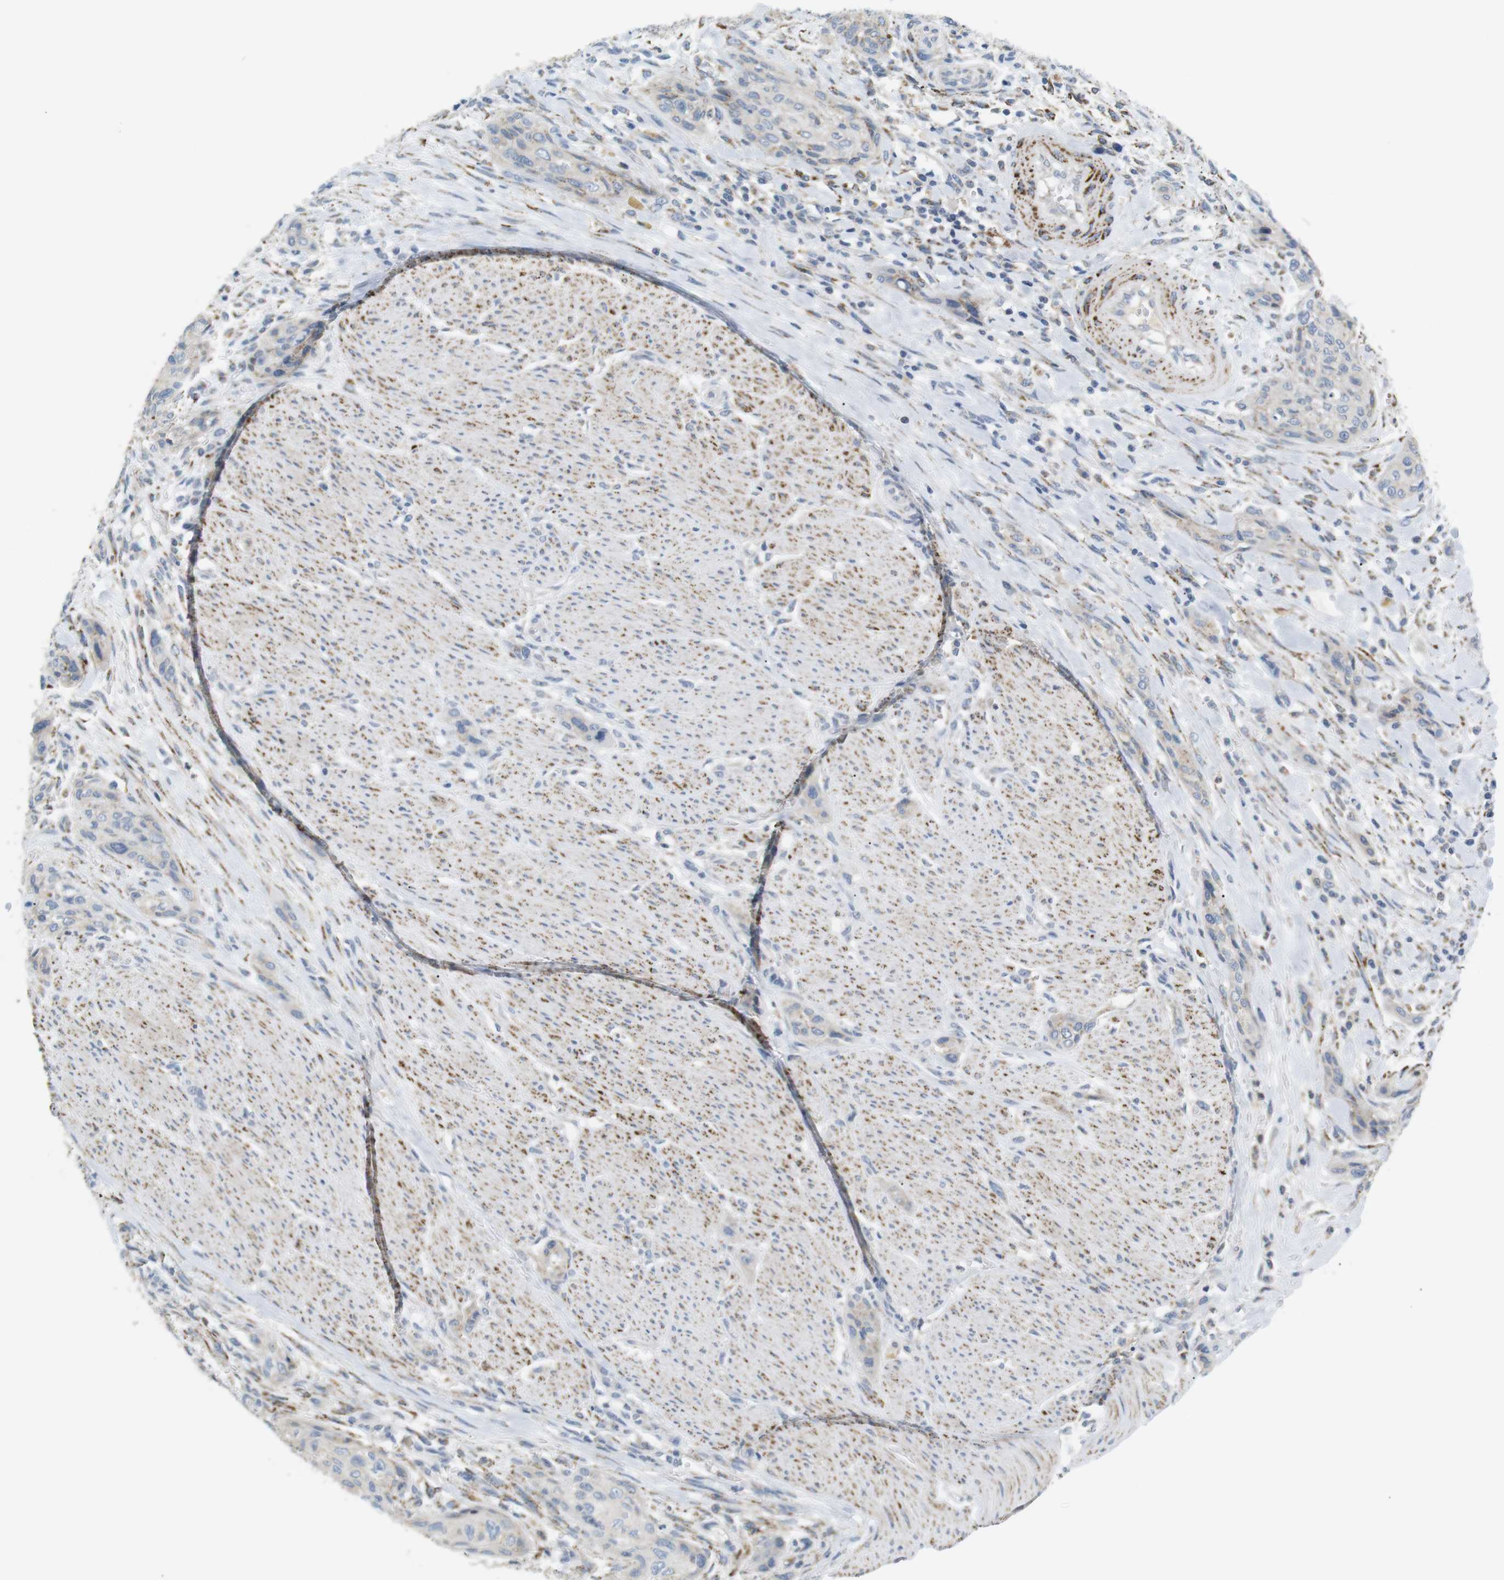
{"staining": {"intensity": "weak", "quantity": "<25%", "location": "cytoplasmic/membranous"}, "tissue": "urothelial cancer", "cell_type": "Tumor cells", "image_type": "cancer", "snomed": [{"axis": "morphology", "description": "Urothelial carcinoma, High grade"}, {"axis": "topography", "description": "Urinary bladder"}], "caption": "Human urothelial cancer stained for a protein using immunohistochemistry (IHC) displays no expression in tumor cells.", "gene": "CD300E", "patient": {"sex": "male", "age": 35}}